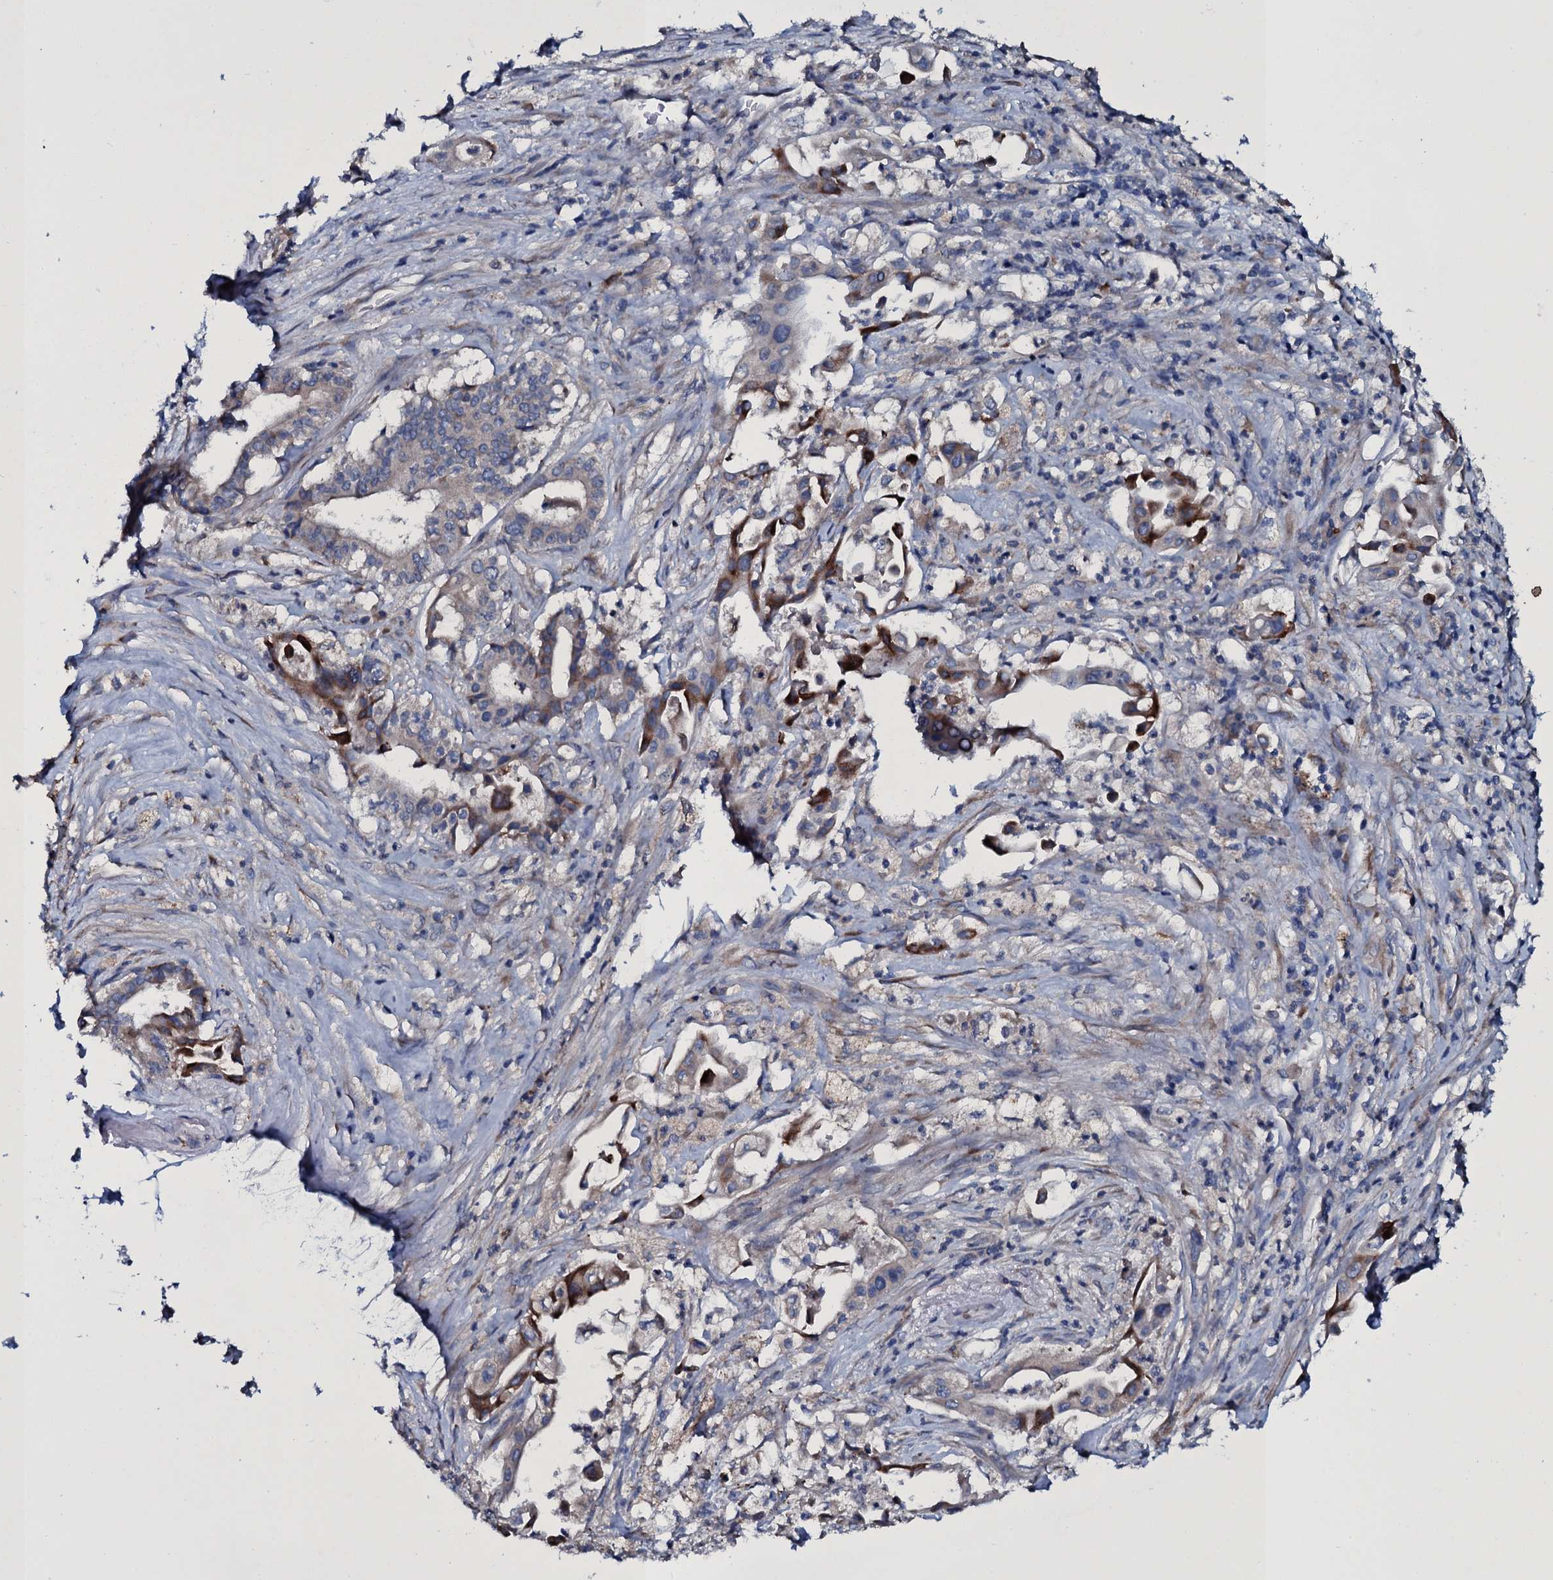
{"staining": {"intensity": "moderate", "quantity": "<25%", "location": "cytoplasmic/membranous"}, "tissue": "pancreatic cancer", "cell_type": "Tumor cells", "image_type": "cancer", "snomed": [{"axis": "morphology", "description": "Adenocarcinoma, NOS"}, {"axis": "topography", "description": "Pancreas"}], "caption": "DAB (3,3'-diaminobenzidine) immunohistochemical staining of human pancreatic adenocarcinoma shows moderate cytoplasmic/membranous protein expression in approximately <25% of tumor cells.", "gene": "TPGS2", "patient": {"sex": "female", "age": 77}}